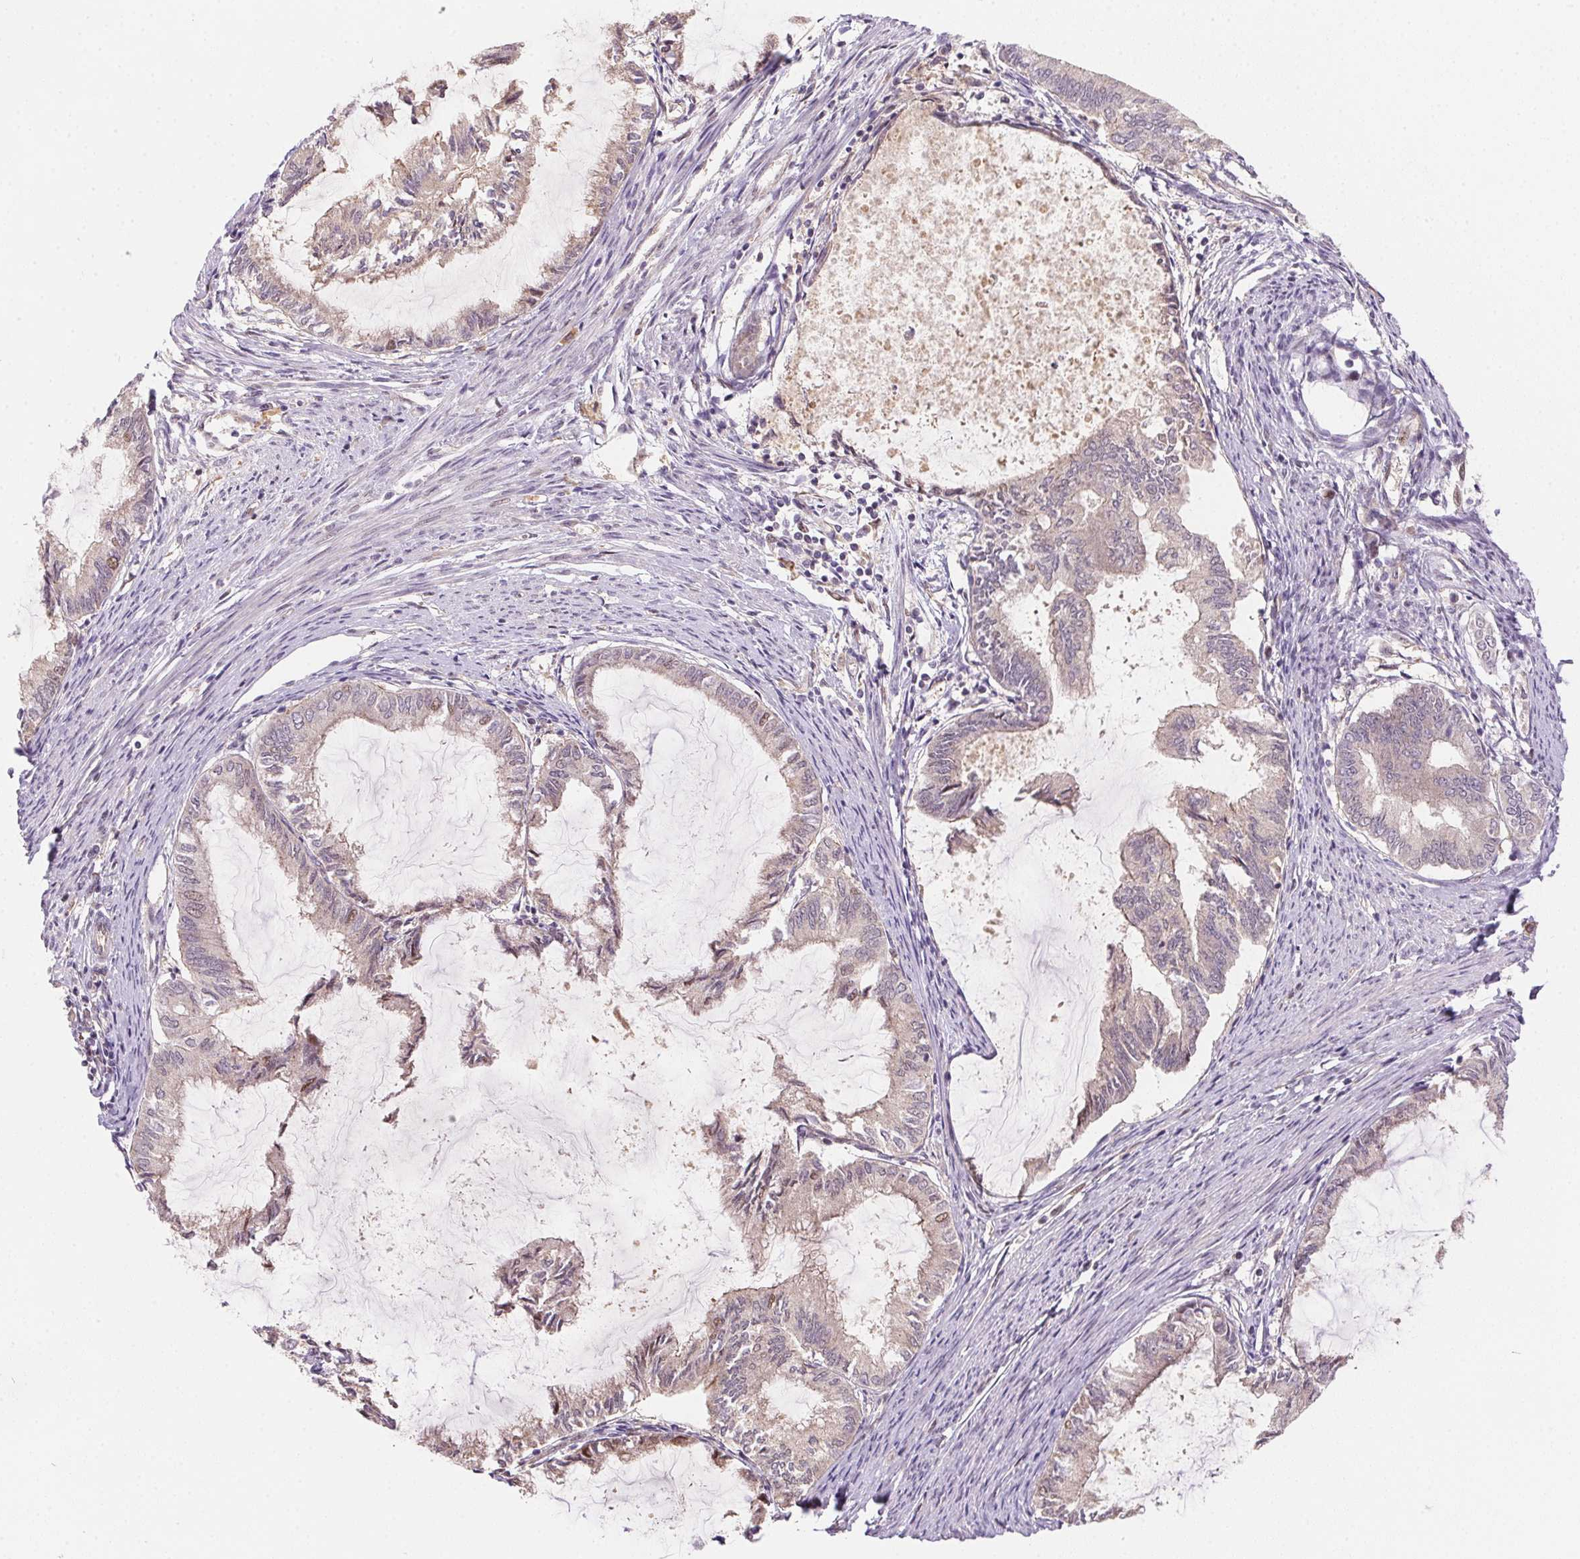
{"staining": {"intensity": "weak", "quantity": "<25%", "location": "cytoplasmic/membranous"}, "tissue": "endometrial cancer", "cell_type": "Tumor cells", "image_type": "cancer", "snomed": [{"axis": "morphology", "description": "Adenocarcinoma, NOS"}, {"axis": "topography", "description": "Endometrium"}], "caption": "A micrograph of endometrial cancer stained for a protein shows no brown staining in tumor cells.", "gene": "NUDT16", "patient": {"sex": "female", "age": 86}}